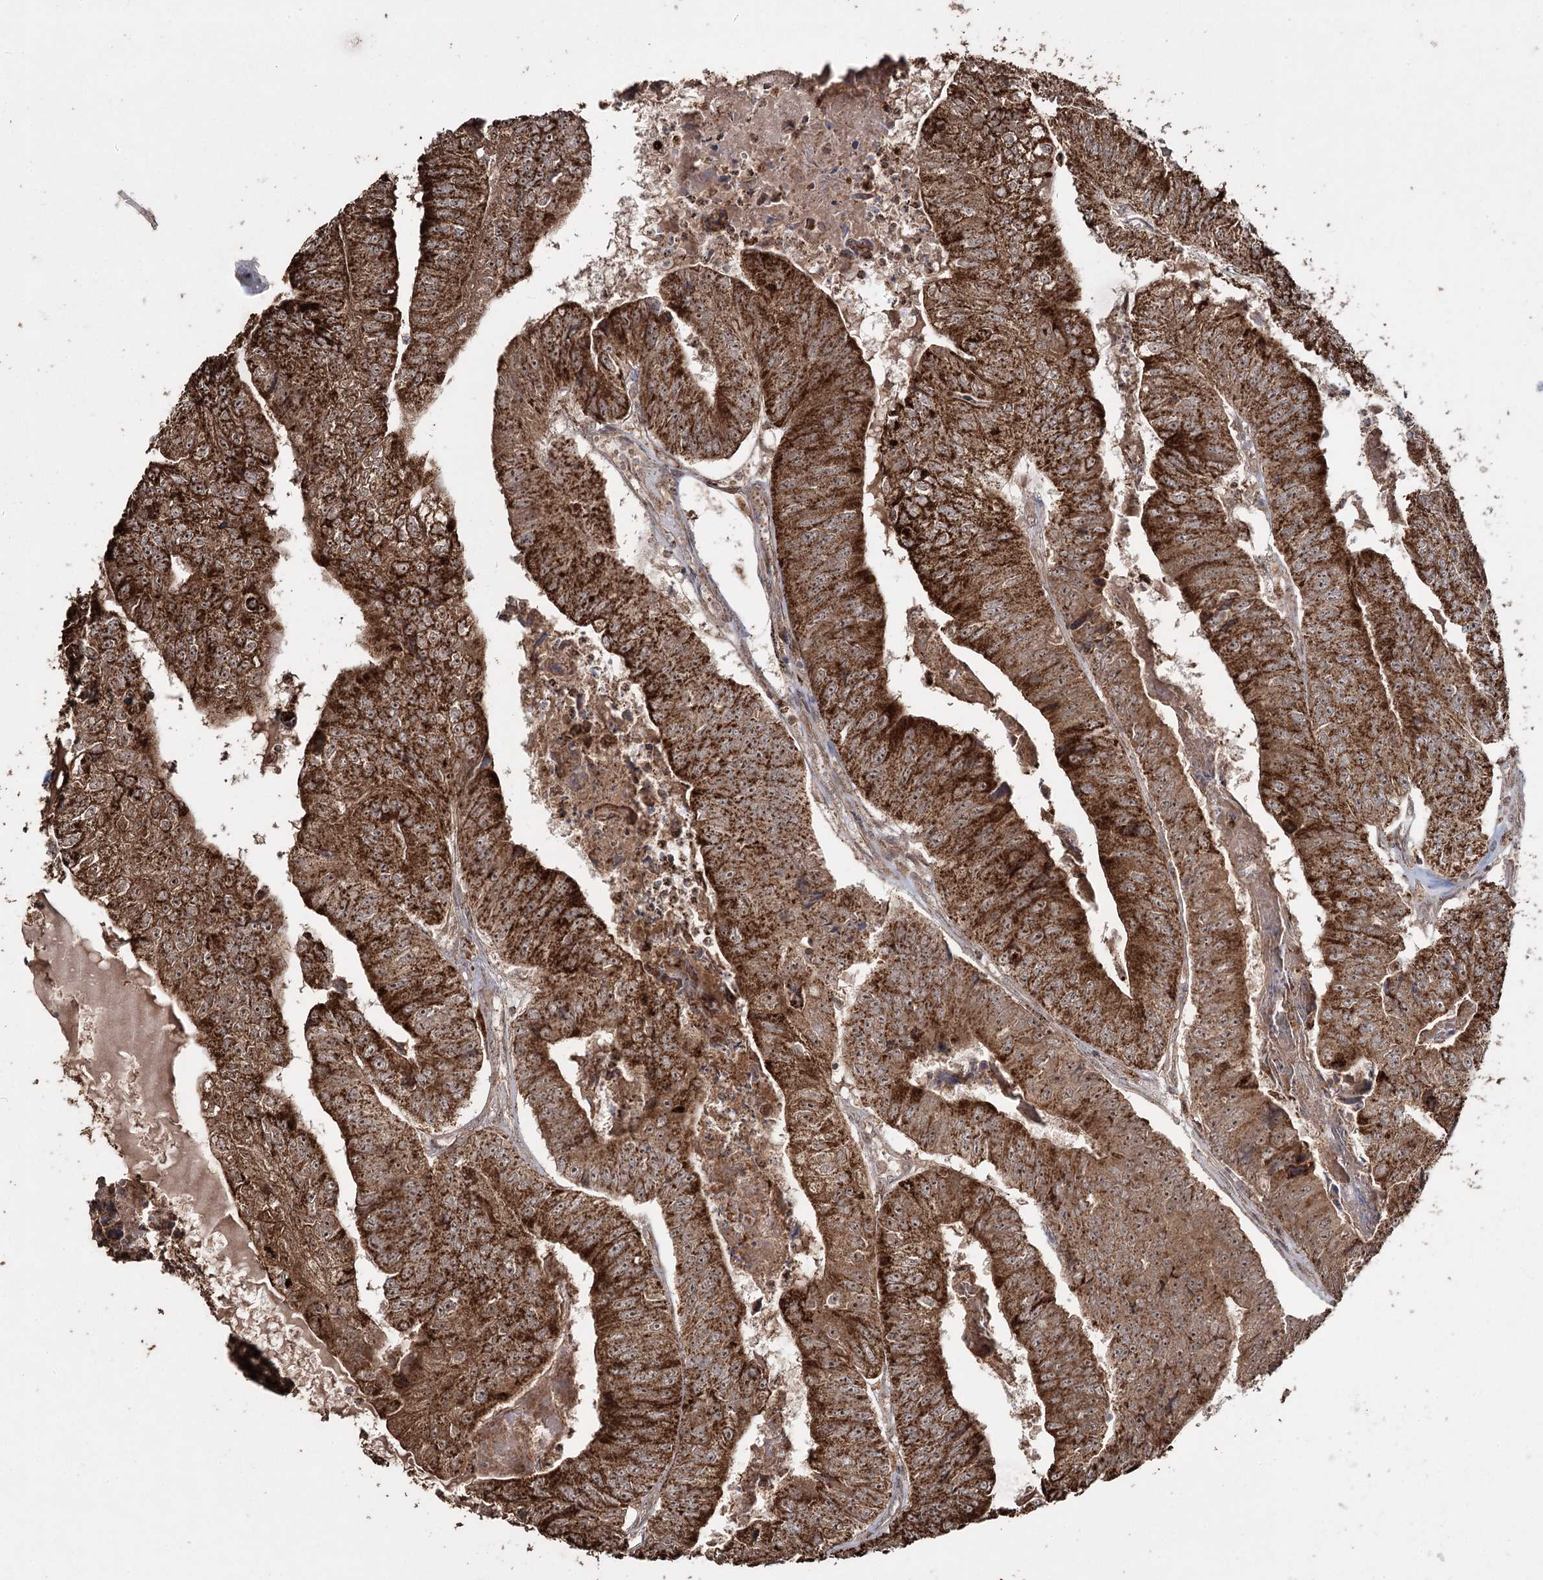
{"staining": {"intensity": "strong", "quantity": ">75%", "location": "cytoplasmic/membranous,nuclear"}, "tissue": "colorectal cancer", "cell_type": "Tumor cells", "image_type": "cancer", "snomed": [{"axis": "morphology", "description": "Adenocarcinoma, NOS"}, {"axis": "topography", "description": "Colon"}], "caption": "Adenocarcinoma (colorectal) stained for a protein shows strong cytoplasmic/membranous and nuclear positivity in tumor cells.", "gene": "SLF2", "patient": {"sex": "female", "age": 67}}